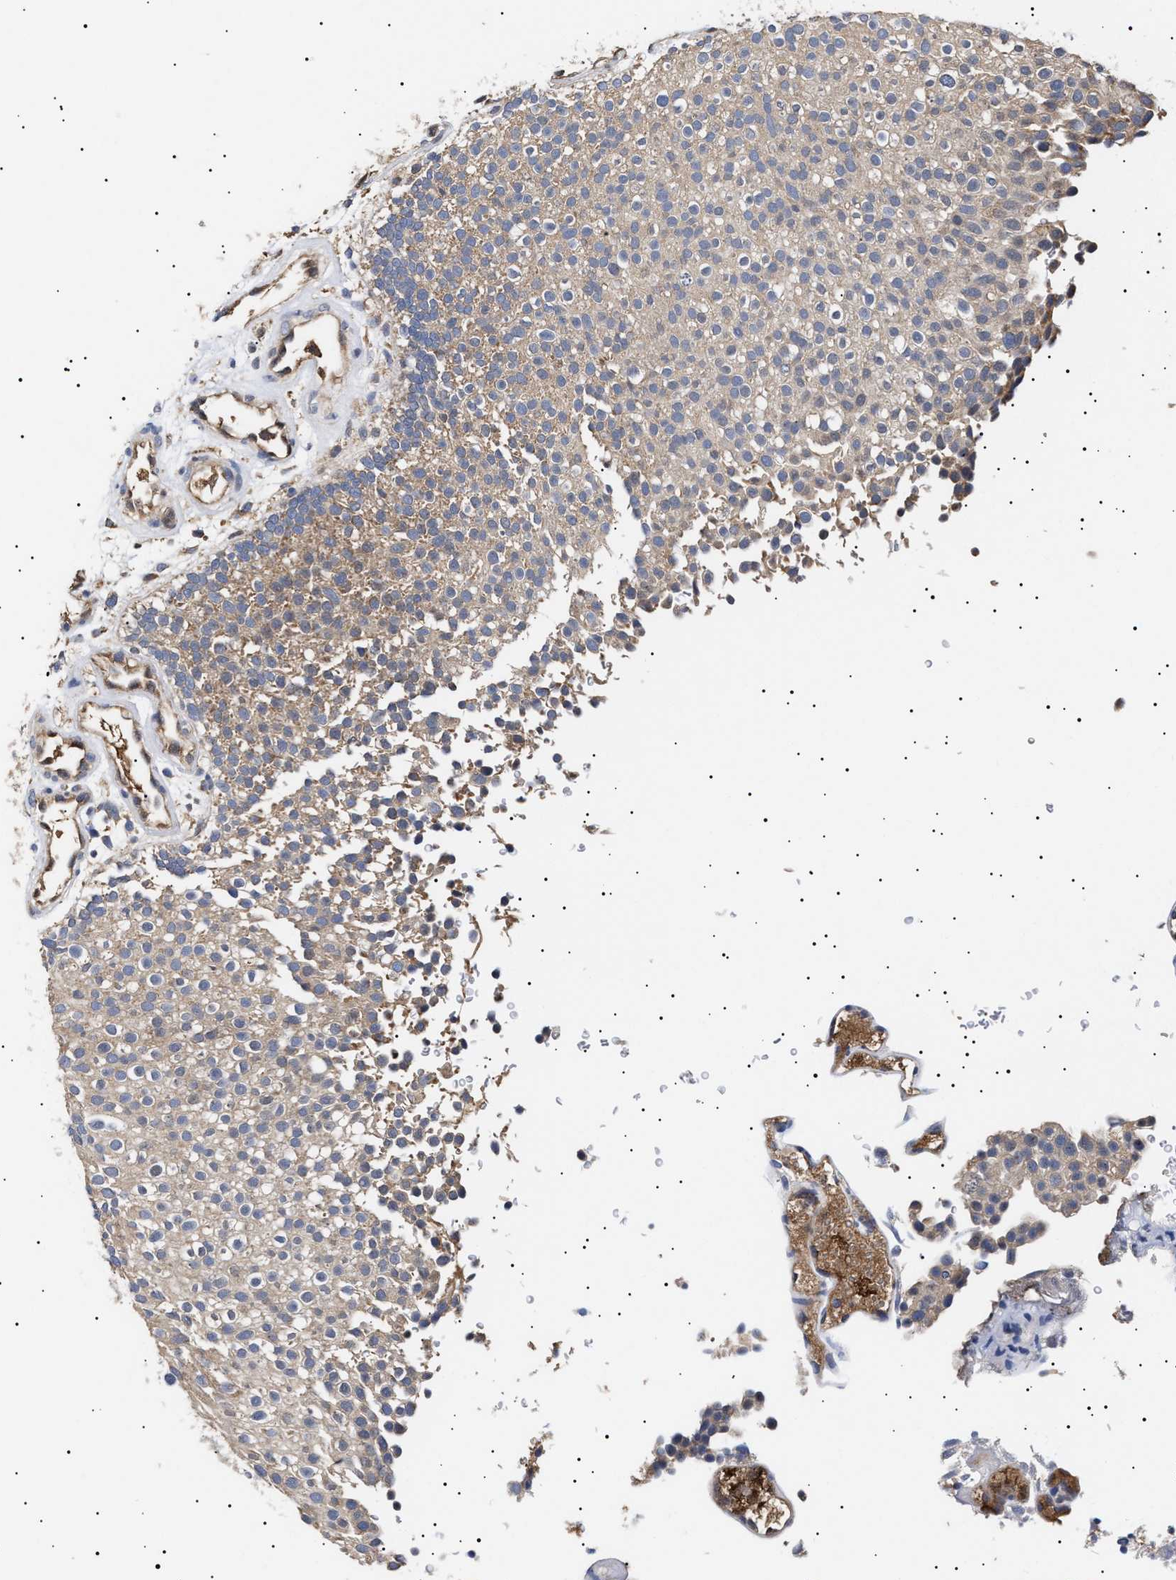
{"staining": {"intensity": "weak", "quantity": "<25%", "location": "cytoplasmic/membranous"}, "tissue": "urothelial cancer", "cell_type": "Tumor cells", "image_type": "cancer", "snomed": [{"axis": "morphology", "description": "Urothelial carcinoma, Low grade"}, {"axis": "topography", "description": "Urinary bladder"}], "caption": "IHC micrograph of low-grade urothelial carcinoma stained for a protein (brown), which exhibits no staining in tumor cells. (Stains: DAB (3,3'-diaminobenzidine) IHC with hematoxylin counter stain, Microscopy: brightfield microscopy at high magnification).", "gene": "KRBA1", "patient": {"sex": "male", "age": 78}}